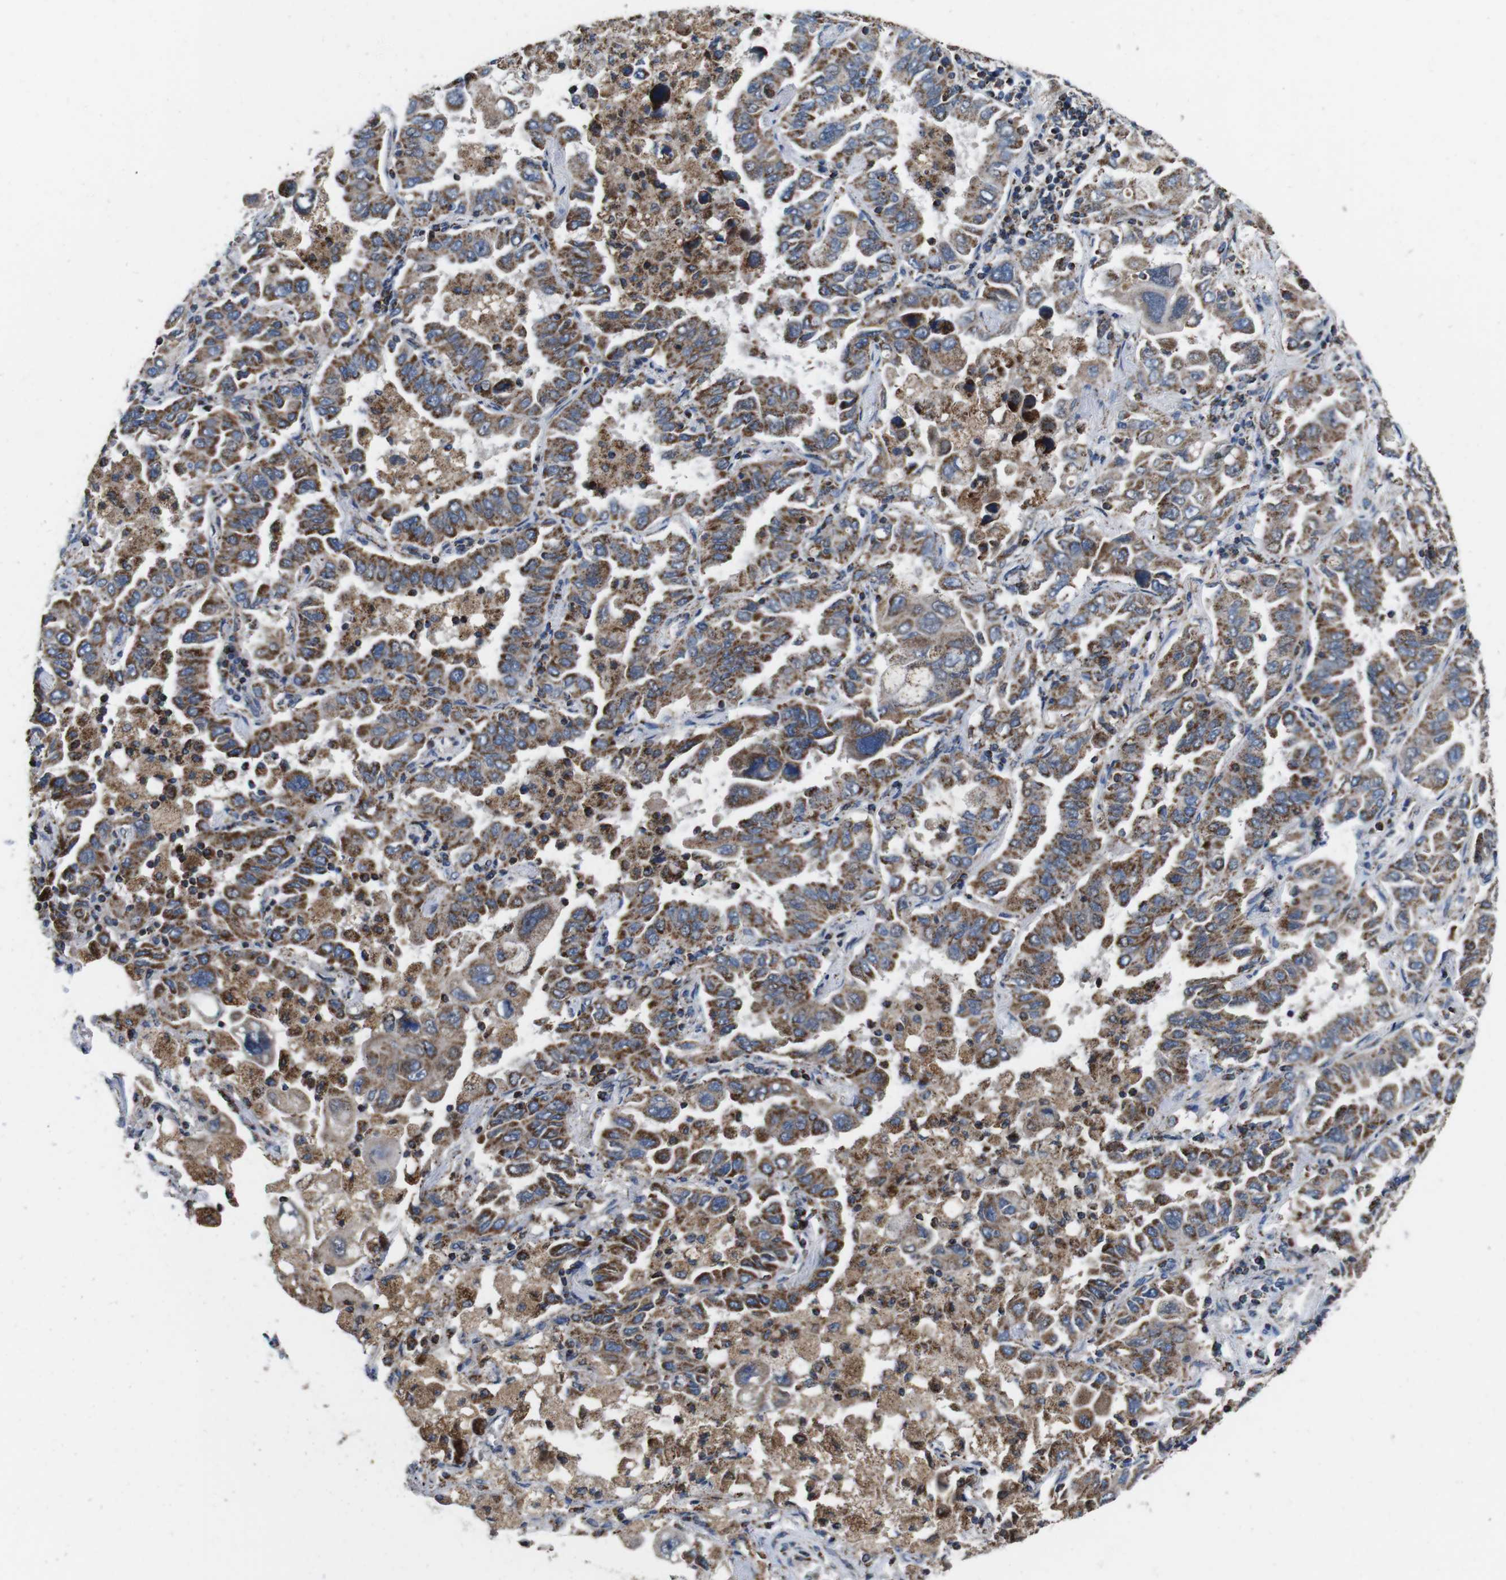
{"staining": {"intensity": "moderate", "quantity": ">75%", "location": "cytoplasmic/membranous"}, "tissue": "lung cancer", "cell_type": "Tumor cells", "image_type": "cancer", "snomed": [{"axis": "morphology", "description": "Adenocarcinoma, NOS"}, {"axis": "topography", "description": "Lung"}], "caption": "DAB (3,3'-diaminobenzidine) immunohistochemical staining of lung adenocarcinoma reveals moderate cytoplasmic/membranous protein positivity in about >75% of tumor cells.", "gene": "HK1", "patient": {"sex": "male", "age": 64}}